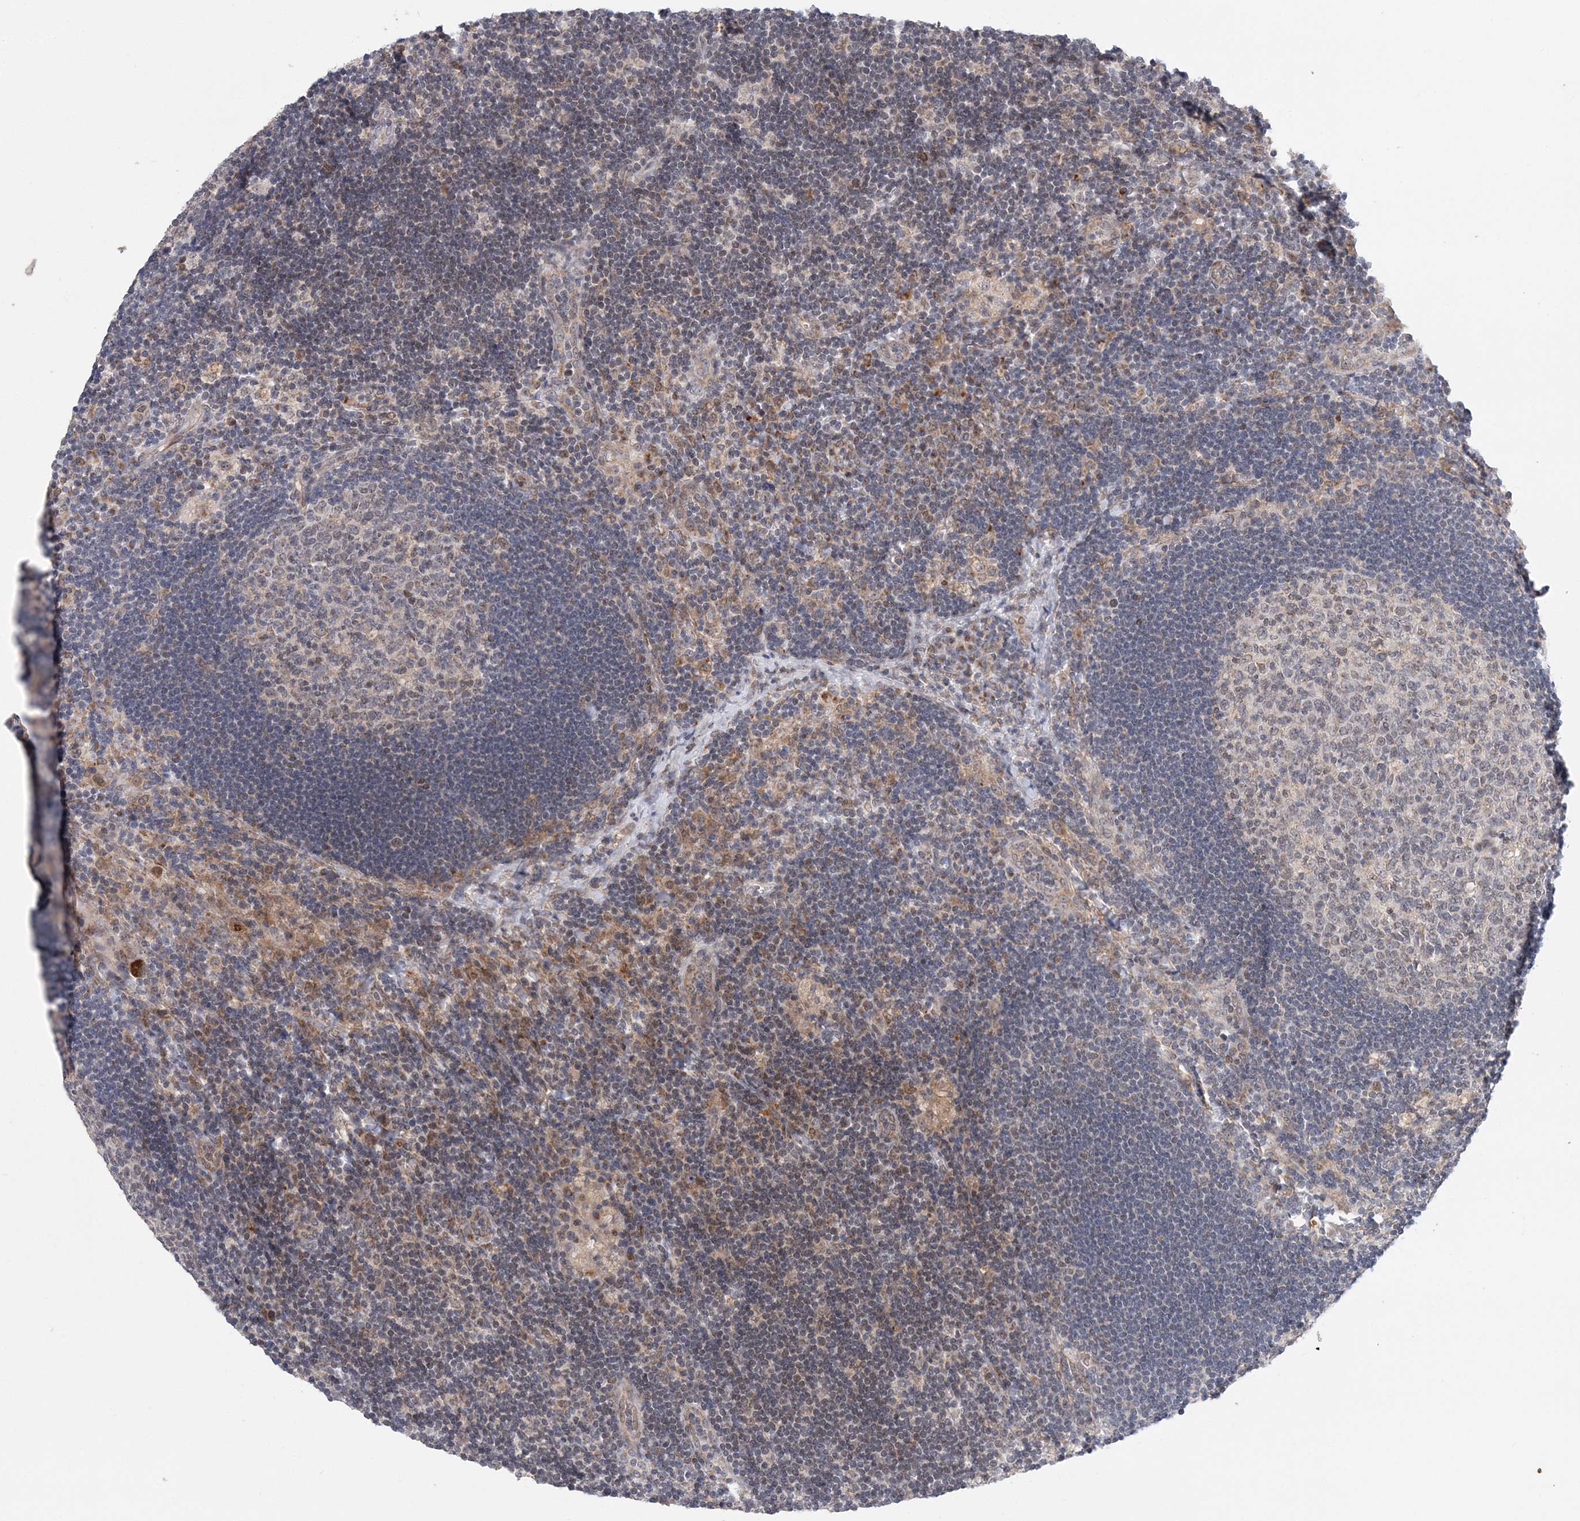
{"staining": {"intensity": "weak", "quantity": "<25%", "location": "nuclear"}, "tissue": "lymph node", "cell_type": "Germinal center cells", "image_type": "normal", "snomed": [{"axis": "morphology", "description": "Normal tissue, NOS"}, {"axis": "topography", "description": "Lymph node"}], "caption": "Germinal center cells show no significant protein expression in unremarkable lymph node. The staining is performed using DAB brown chromogen with nuclei counter-stained in using hematoxylin.", "gene": "PCYOX1L", "patient": {"sex": "male", "age": 24}}